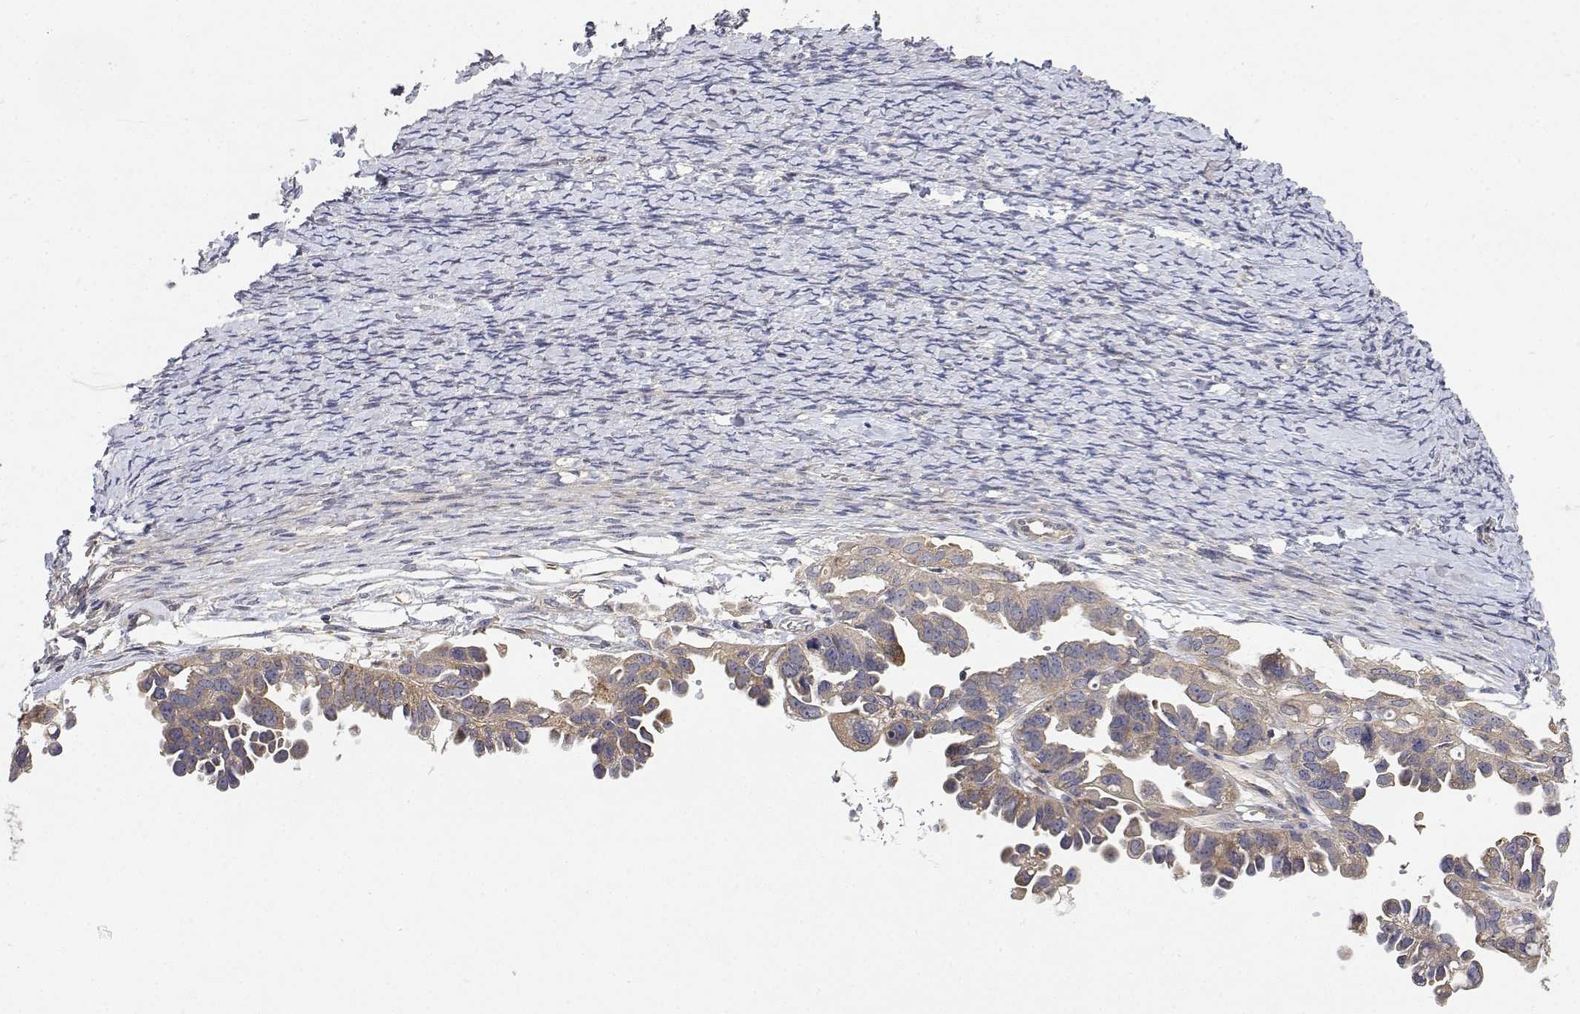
{"staining": {"intensity": "weak", "quantity": "25%-75%", "location": "cytoplasmic/membranous"}, "tissue": "ovarian cancer", "cell_type": "Tumor cells", "image_type": "cancer", "snomed": [{"axis": "morphology", "description": "Cystadenocarcinoma, serous, NOS"}, {"axis": "topography", "description": "Ovary"}], "caption": "Weak cytoplasmic/membranous expression is present in about 25%-75% of tumor cells in ovarian serous cystadenocarcinoma.", "gene": "LONRF3", "patient": {"sex": "female", "age": 53}}